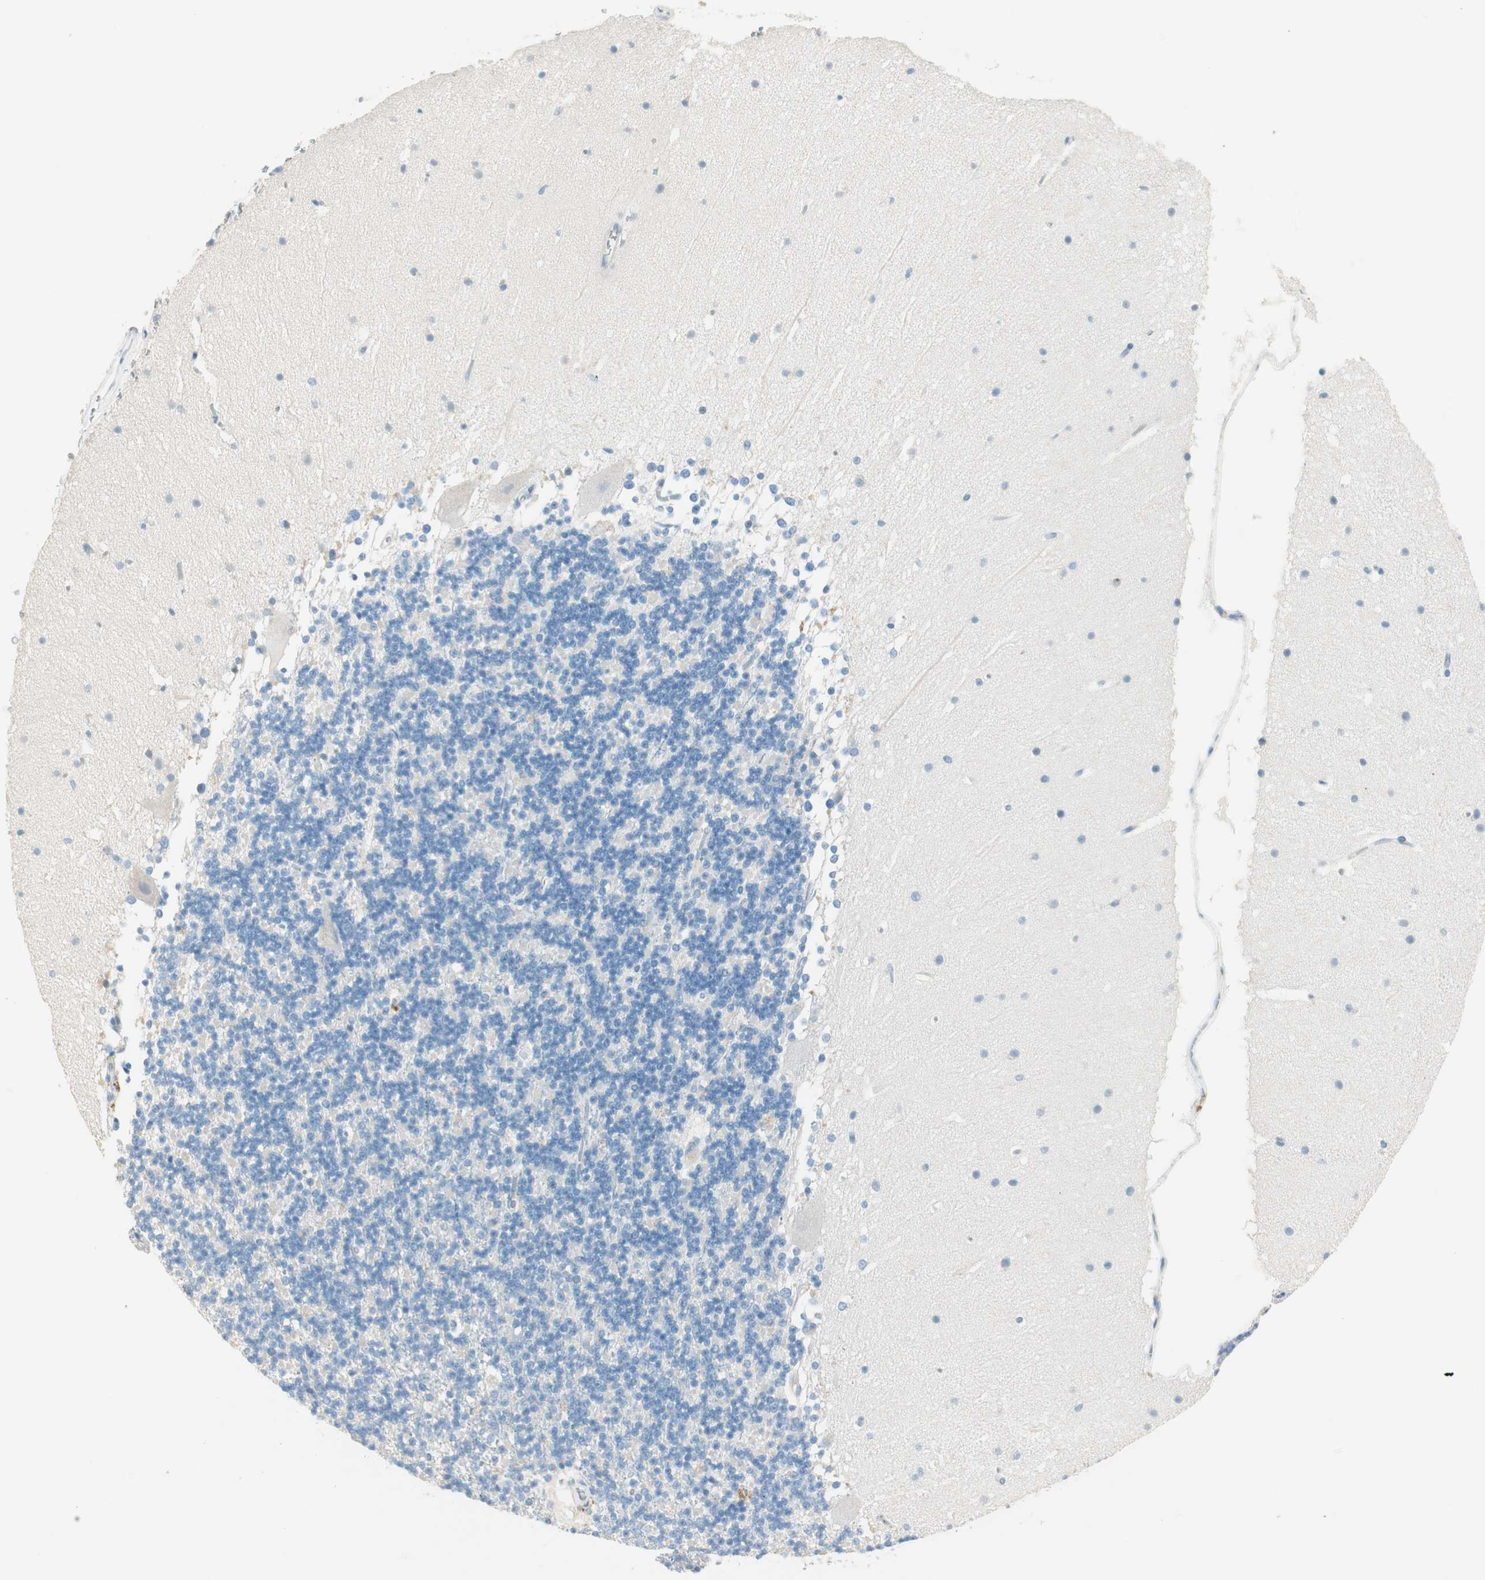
{"staining": {"intensity": "negative", "quantity": "none", "location": "none"}, "tissue": "cerebellum", "cell_type": "Cells in granular layer", "image_type": "normal", "snomed": [{"axis": "morphology", "description": "Normal tissue, NOS"}, {"axis": "topography", "description": "Cerebellum"}], "caption": "IHC of benign cerebellum exhibits no positivity in cells in granular layer. The staining is performed using DAB brown chromogen with nuclei counter-stained in using hematoxylin.", "gene": "HPGD", "patient": {"sex": "female", "age": 19}}